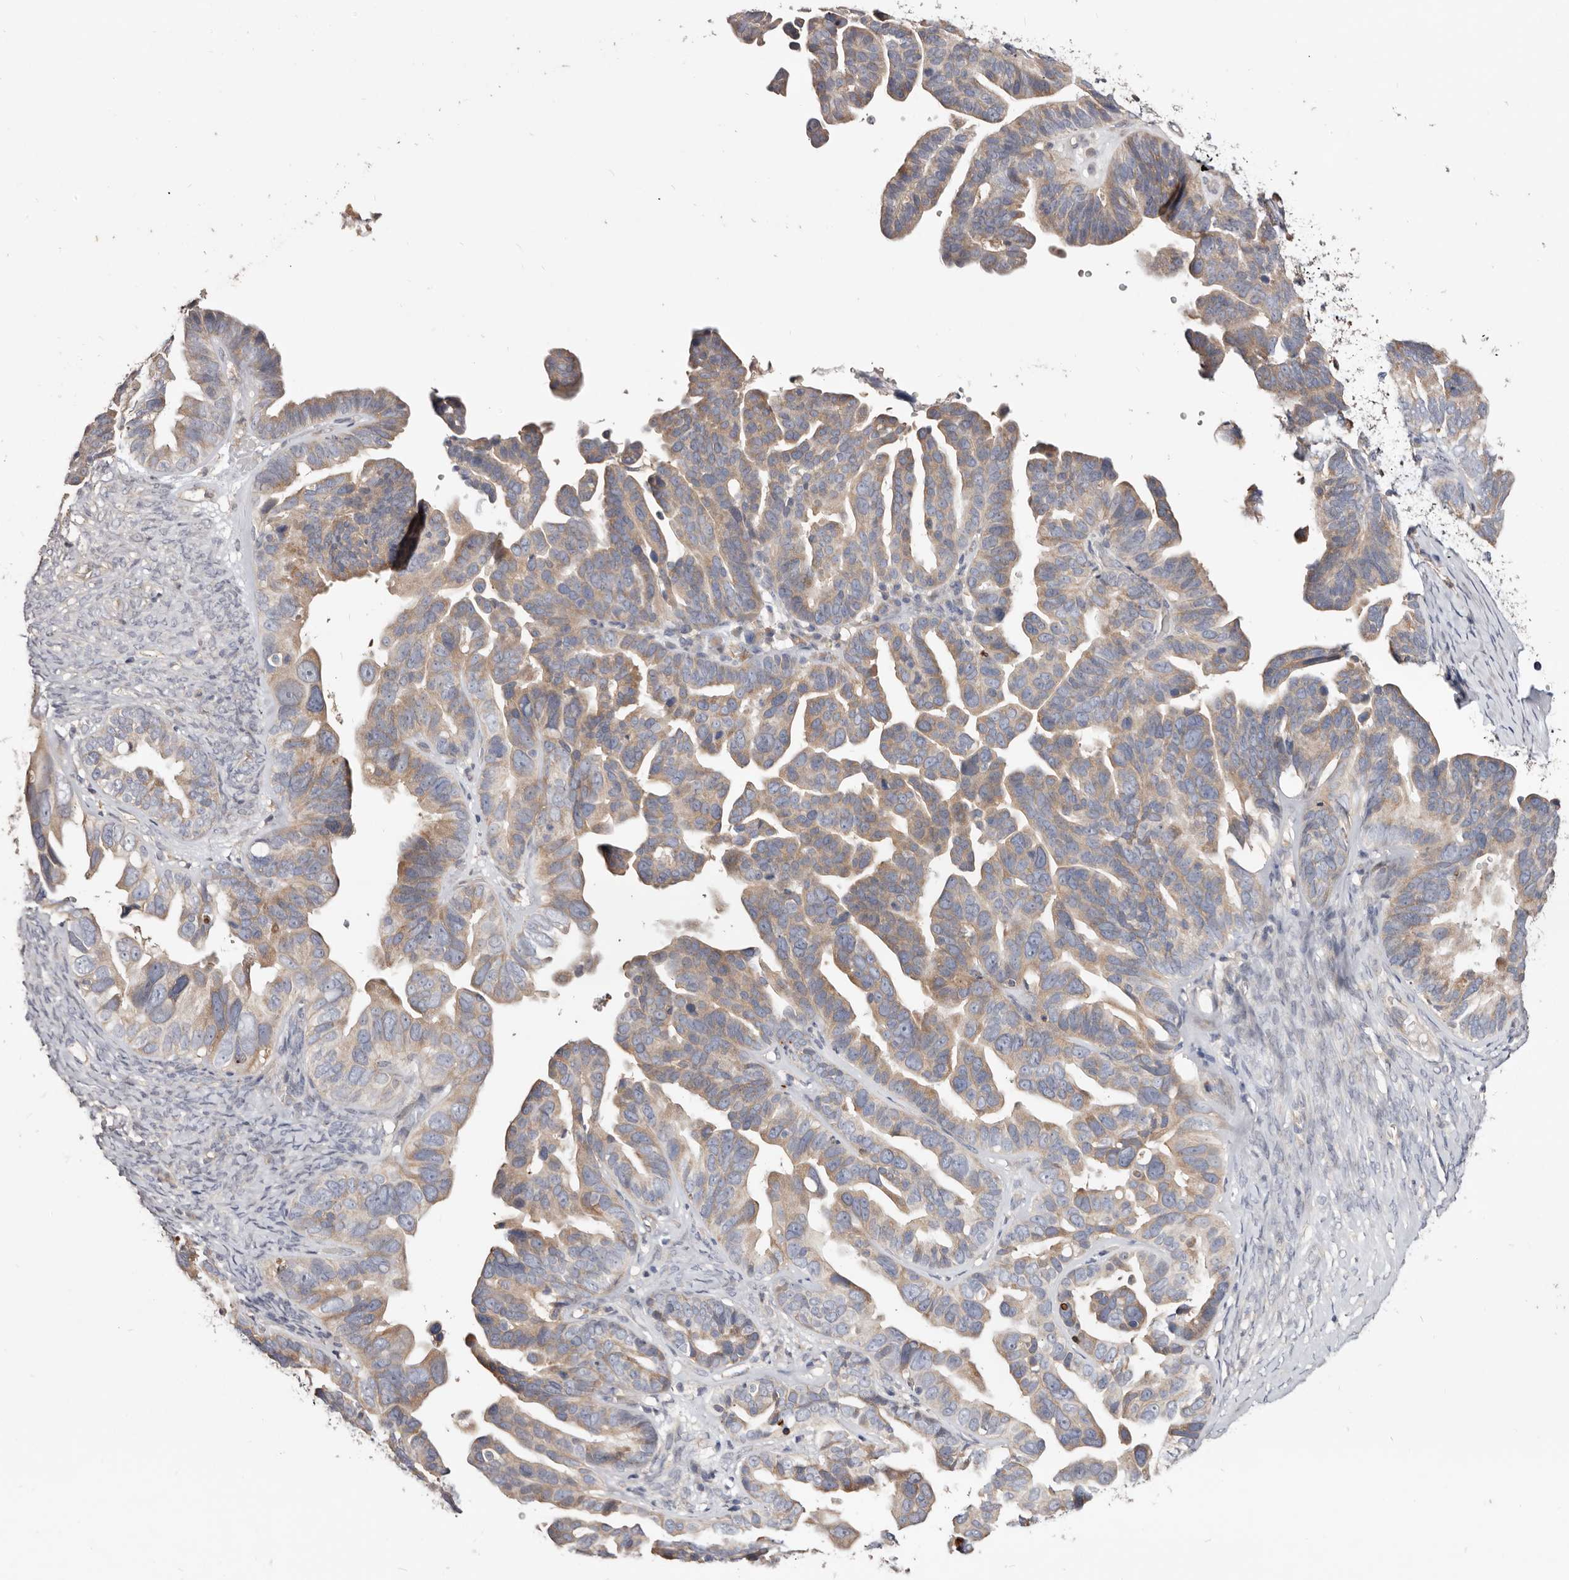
{"staining": {"intensity": "moderate", "quantity": "25%-75%", "location": "cytoplasmic/membranous"}, "tissue": "ovarian cancer", "cell_type": "Tumor cells", "image_type": "cancer", "snomed": [{"axis": "morphology", "description": "Cystadenocarcinoma, serous, NOS"}, {"axis": "topography", "description": "Ovary"}], "caption": "Immunohistochemistry (IHC) micrograph of human ovarian cancer (serous cystadenocarcinoma) stained for a protein (brown), which displays medium levels of moderate cytoplasmic/membranous expression in about 25%-75% of tumor cells.", "gene": "LRRC25", "patient": {"sex": "female", "age": 56}}